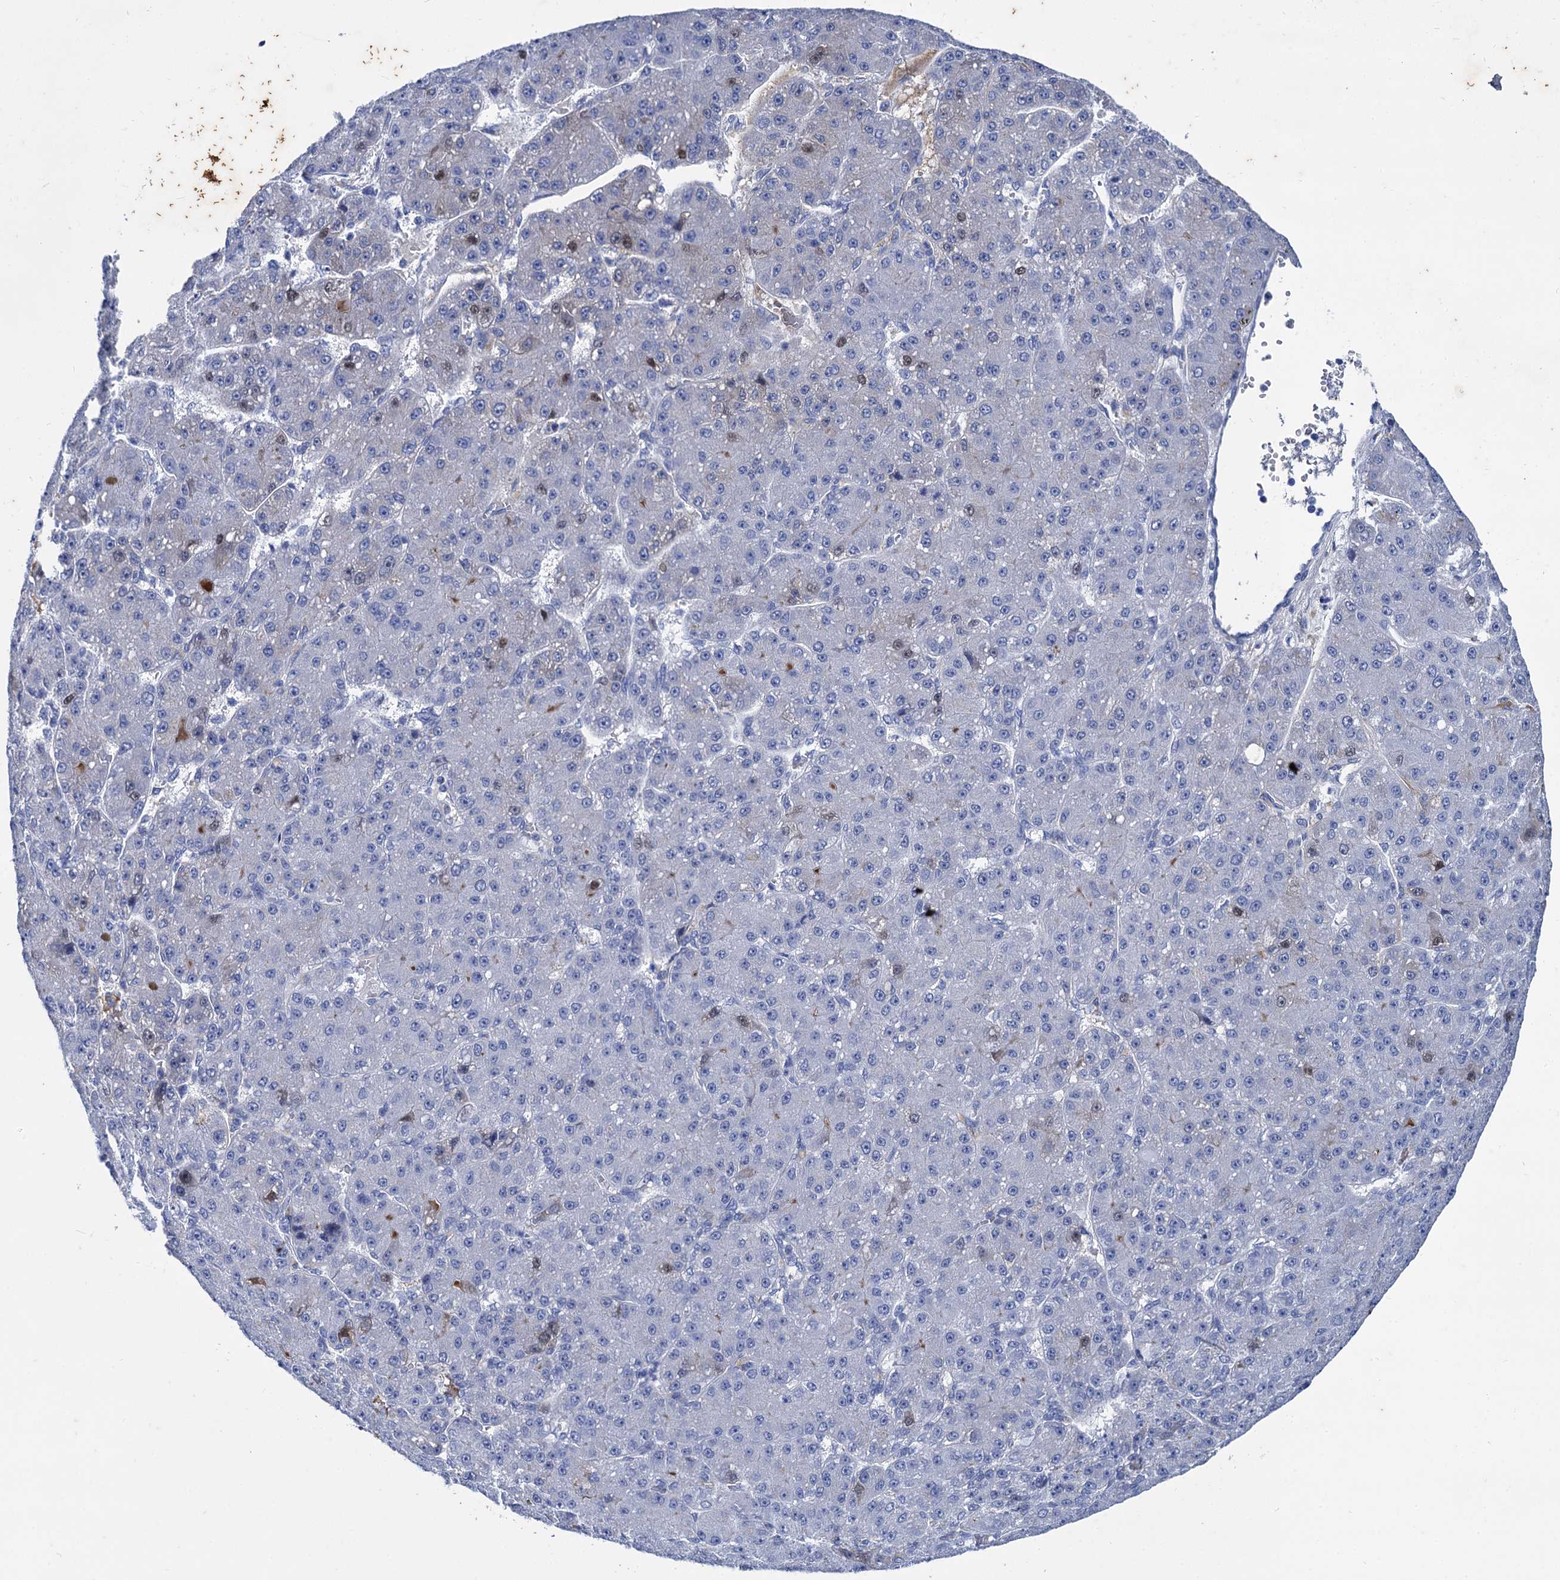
{"staining": {"intensity": "negative", "quantity": "none", "location": "none"}, "tissue": "liver cancer", "cell_type": "Tumor cells", "image_type": "cancer", "snomed": [{"axis": "morphology", "description": "Carcinoma, Hepatocellular, NOS"}, {"axis": "topography", "description": "Liver"}], "caption": "There is no significant positivity in tumor cells of hepatocellular carcinoma (liver). Nuclei are stained in blue.", "gene": "TMEM72", "patient": {"sex": "male", "age": 67}}